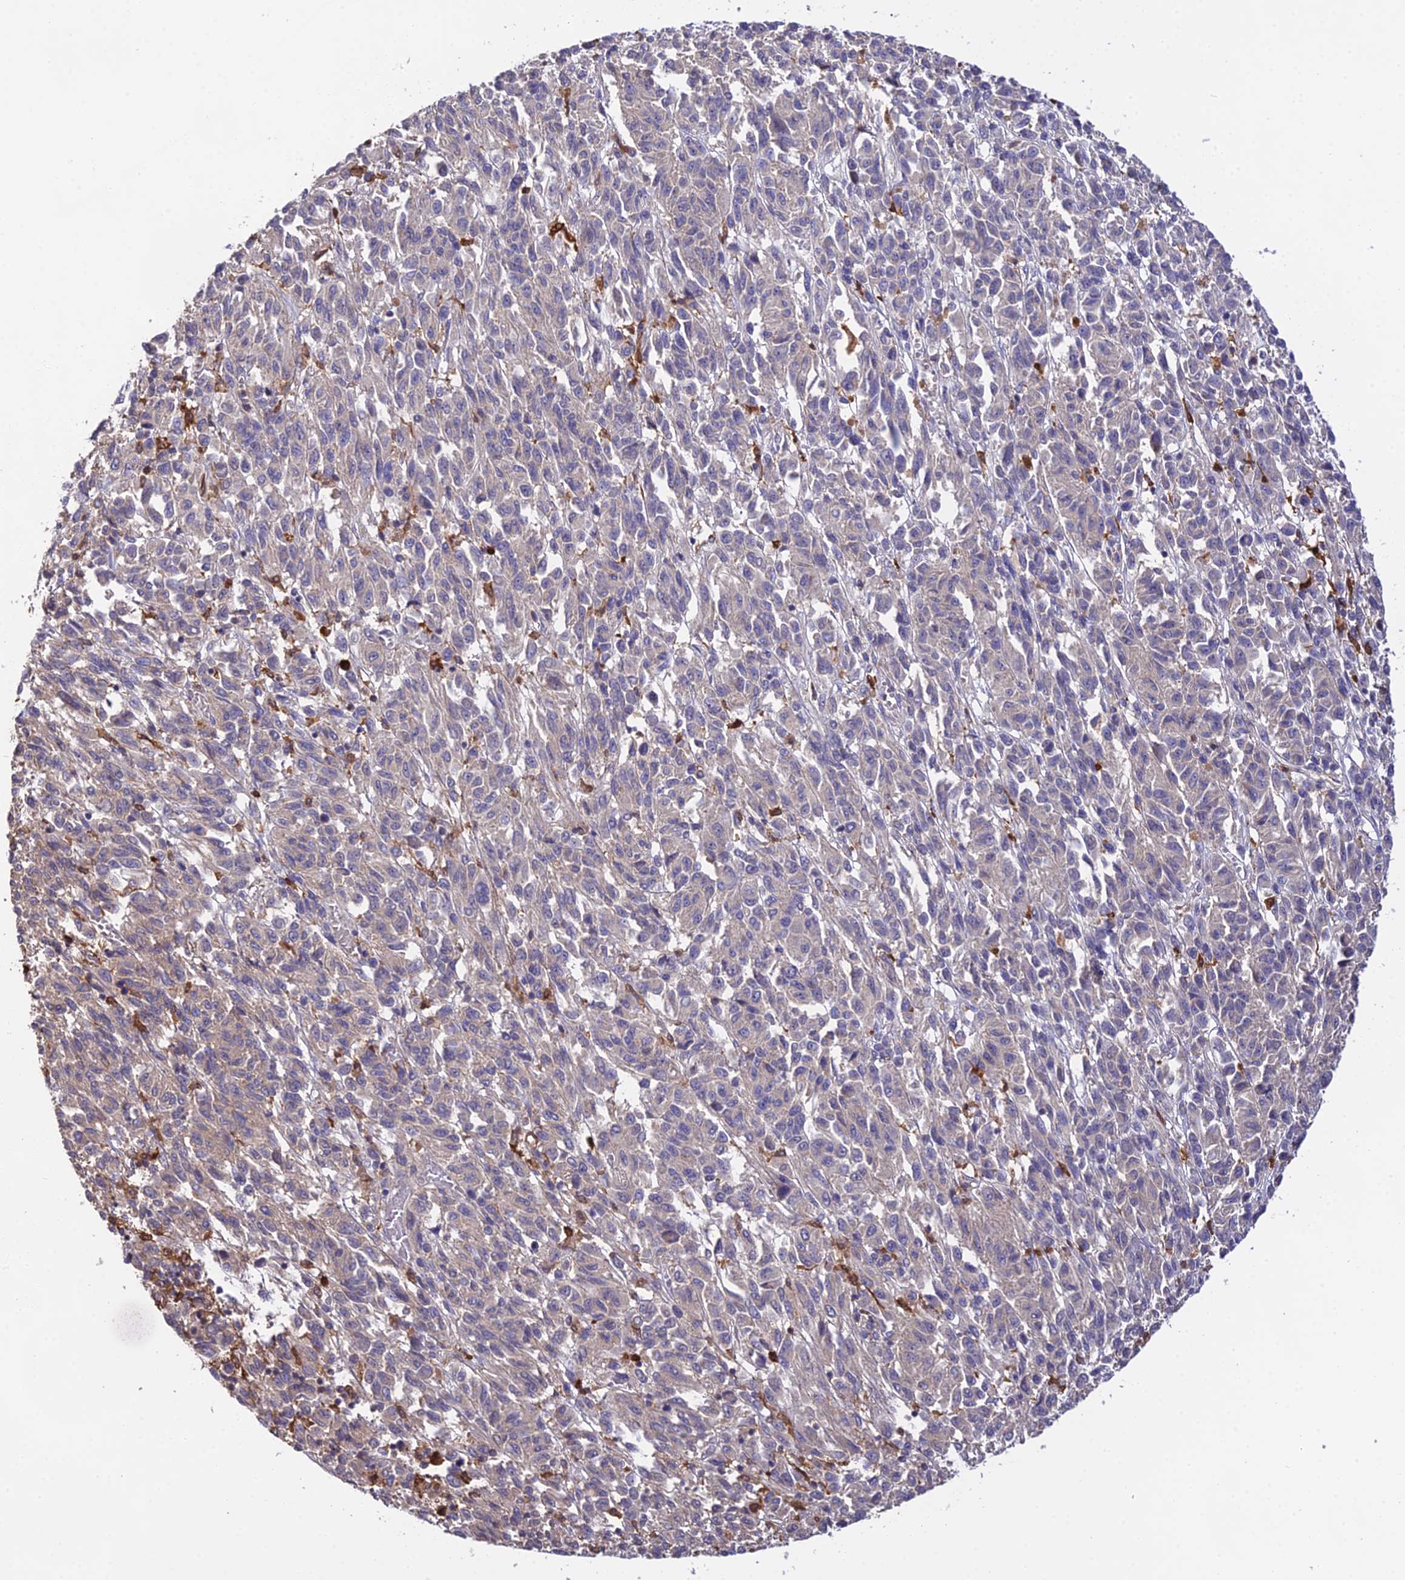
{"staining": {"intensity": "negative", "quantity": "none", "location": "none"}, "tissue": "melanoma", "cell_type": "Tumor cells", "image_type": "cancer", "snomed": [{"axis": "morphology", "description": "Malignant melanoma, Metastatic site"}, {"axis": "topography", "description": "Lung"}], "caption": "An IHC micrograph of melanoma is shown. There is no staining in tumor cells of melanoma.", "gene": "FBP1", "patient": {"sex": "male", "age": 64}}